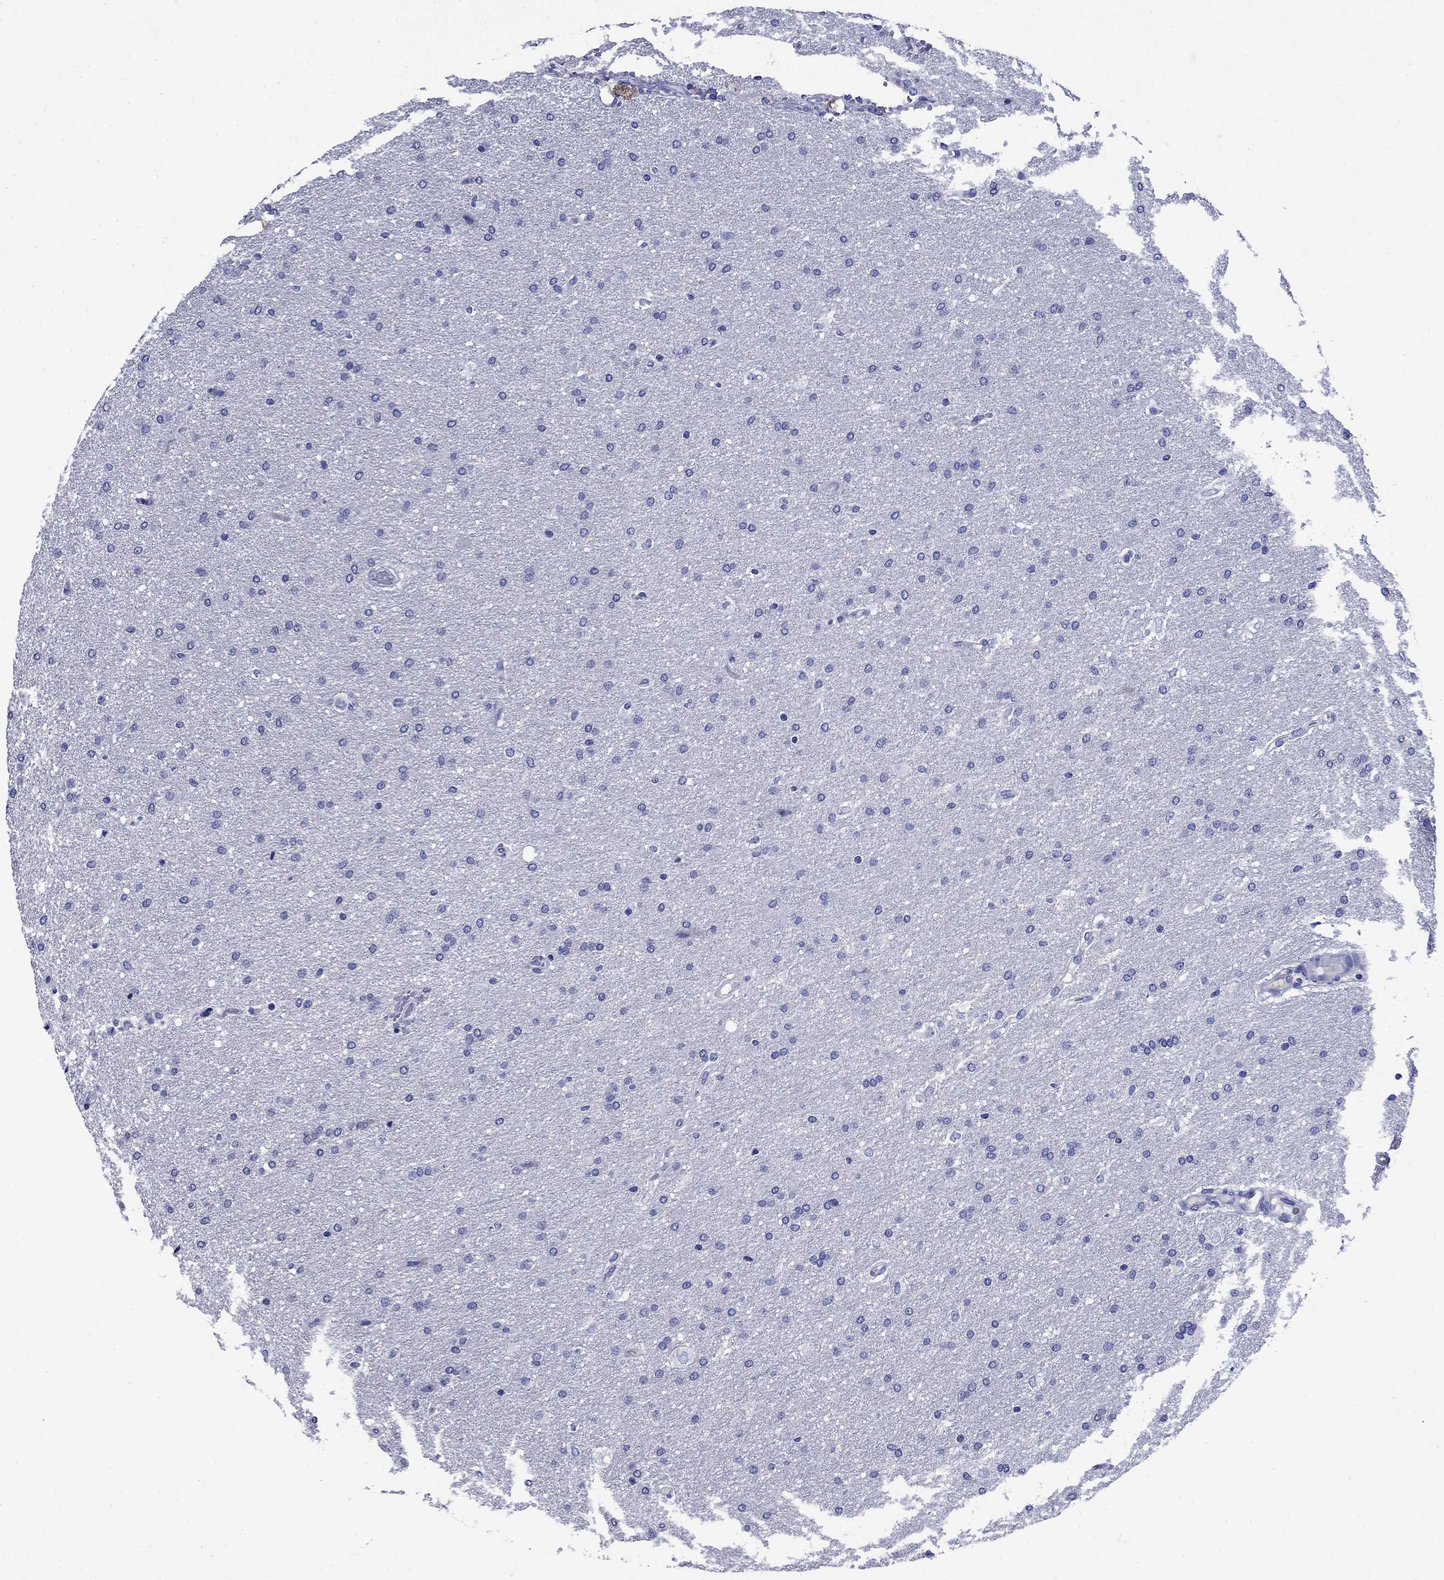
{"staining": {"intensity": "negative", "quantity": "none", "location": "none"}, "tissue": "glioma", "cell_type": "Tumor cells", "image_type": "cancer", "snomed": [{"axis": "morphology", "description": "Glioma, malignant, Low grade"}, {"axis": "topography", "description": "Brain"}], "caption": "Glioma was stained to show a protein in brown. There is no significant positivity in tumor cells. Brightfield microscopy of immunohistochemistry stained with DAB (3,3'-diaminobenzidine) (brown) and hematoxylin (blue), captured at high magnification.", "gene": "TFR2", "patient": {"sex": "female", "age": 37}}